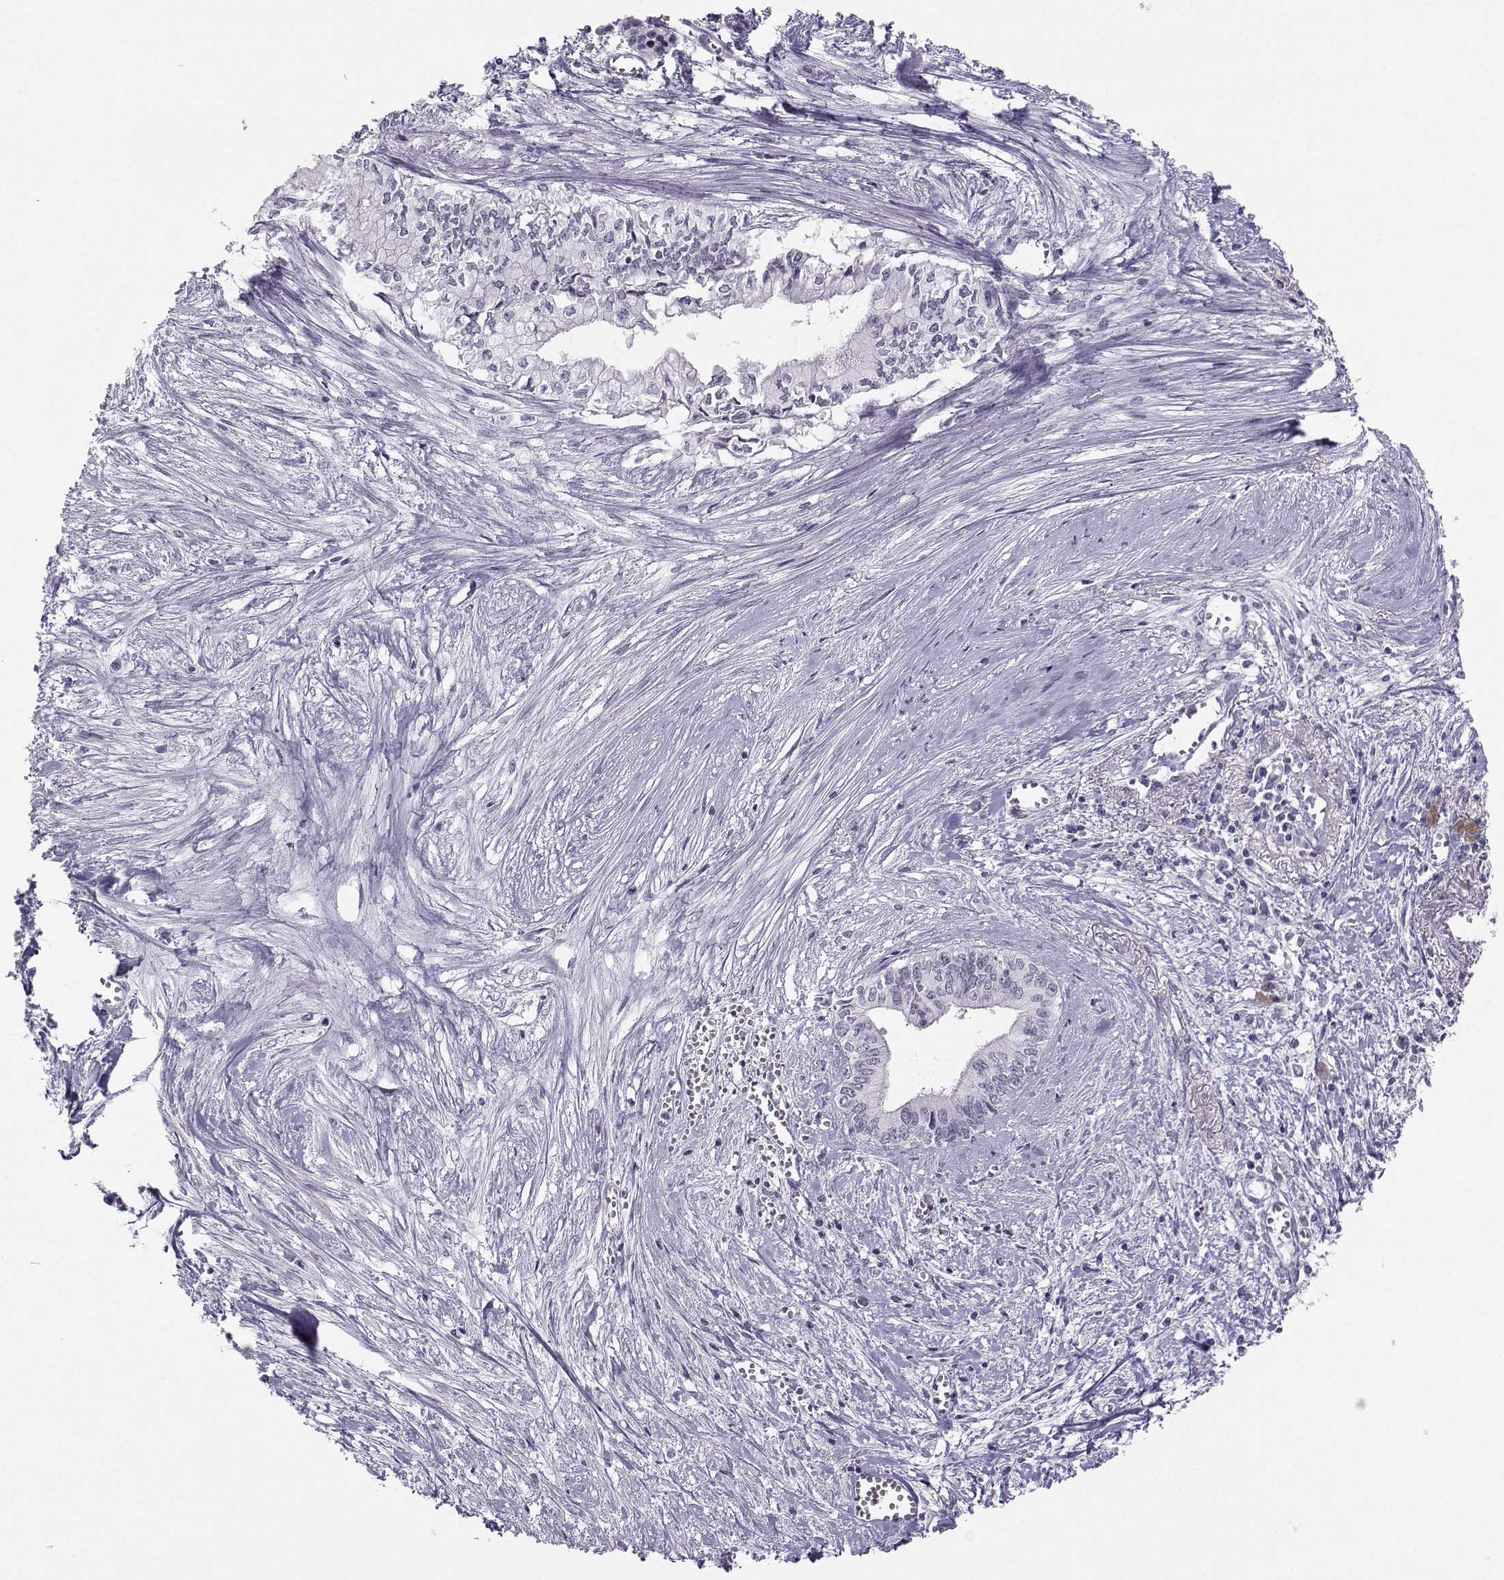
{"staining": {"intensity": "negative", "quantity": "none", "location": "none"}, "tissue": "pancreatic cancer", "cell_type": "Tumor cells", "image_type": "cancer", "snomed": [{"axis": "morphology", "description": "Adenocarcinoma, NOS"}, {"axis": "topography", "description": "Pancreas"}], "caption": "Tumor cells are negative for brown protein staining in adenocarcinoma (pancreatic).", "gene": "LHX1", "patient": {"sex": "female", "age": 61}}